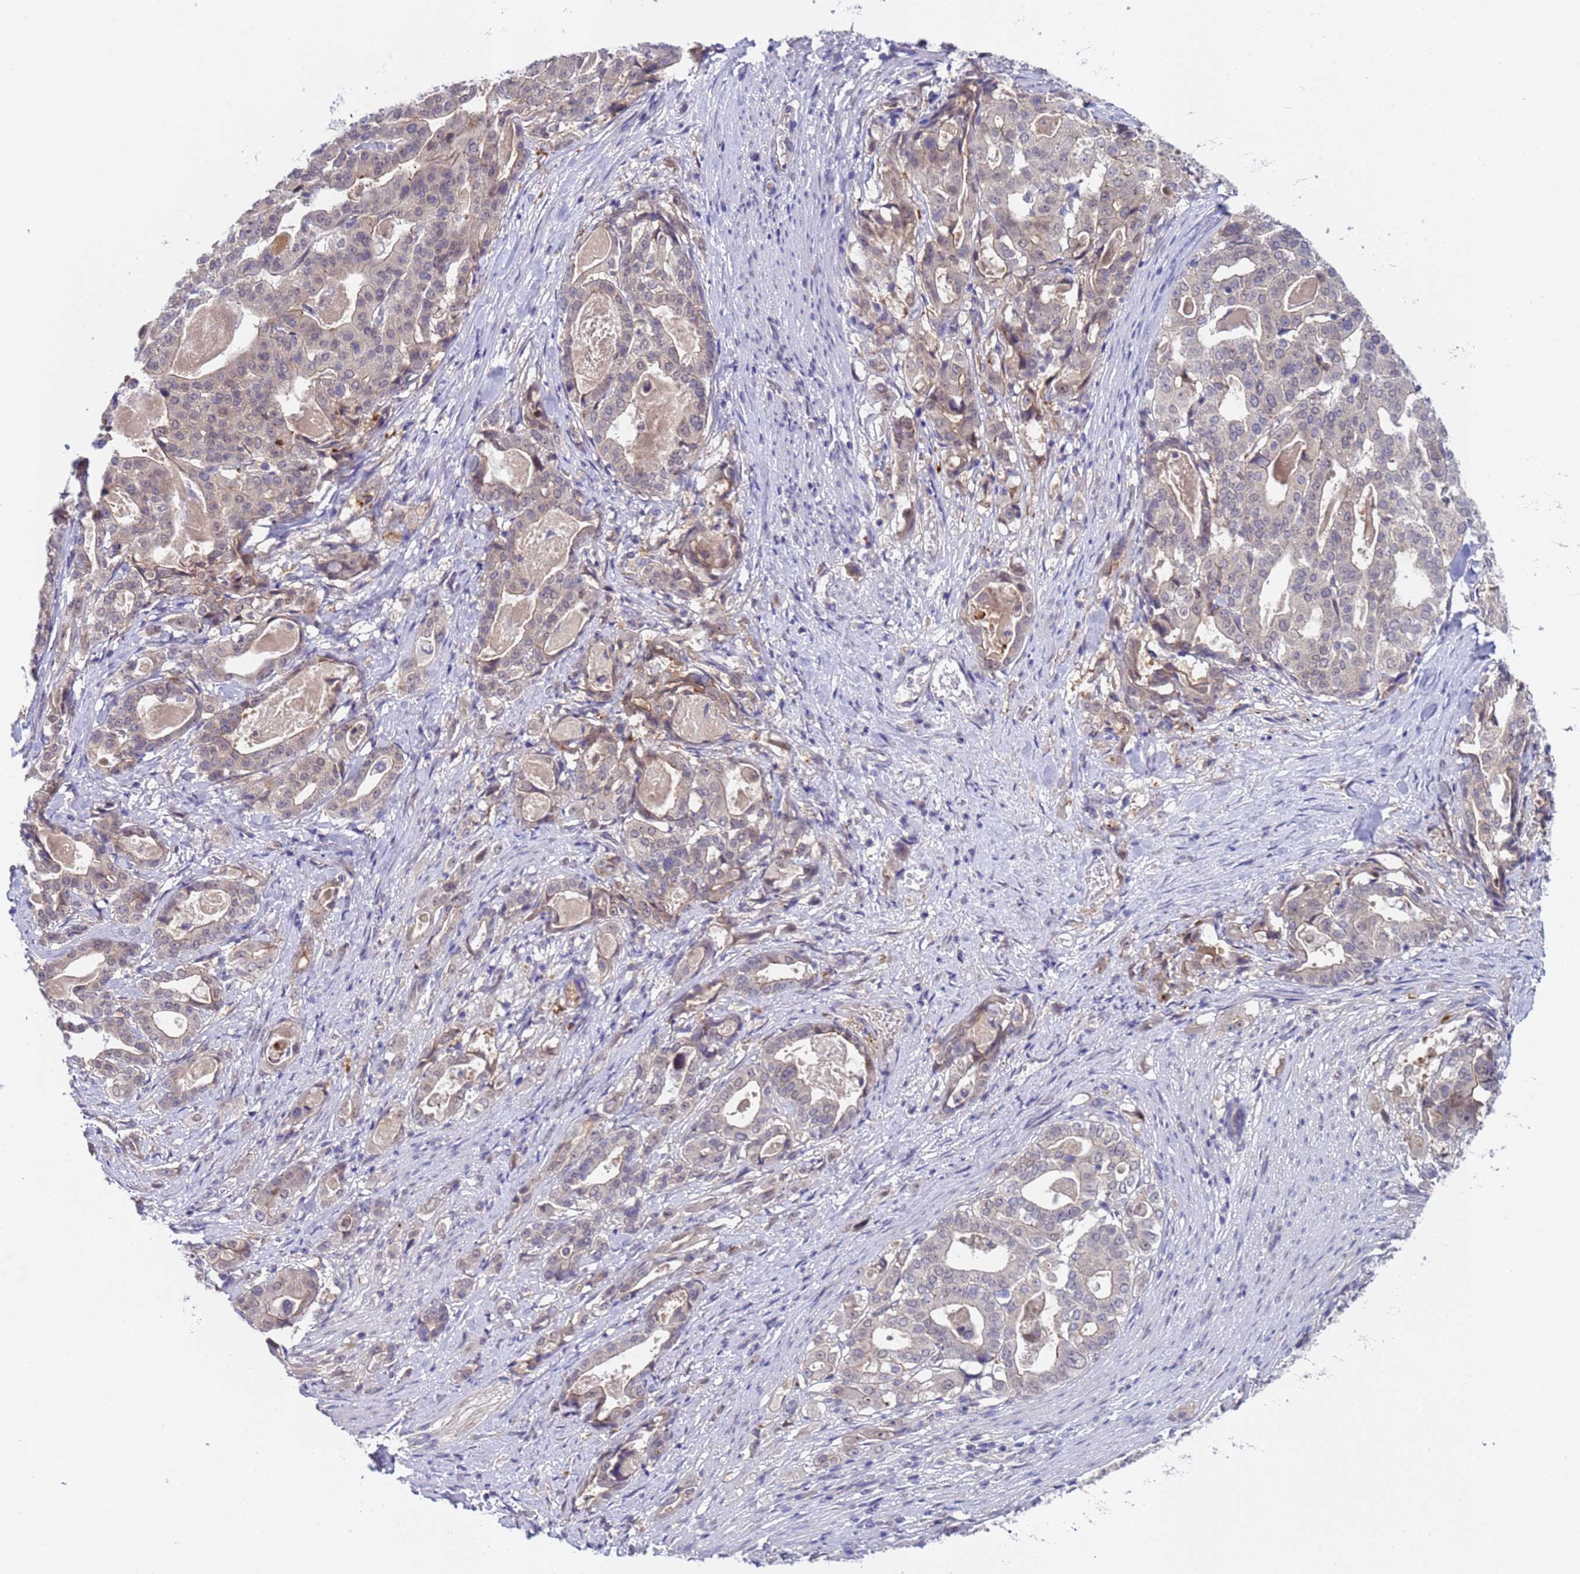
{"staining": {"intensity": "weak", "quantity": "<25%", "location": "cytoplasmic/membranous"}, "tissue": "stomach cancer", "cell_type": "Tumor cells", "image_type": "cancer", "snomed": [{"axis": "morphology", "description": "Adenocarcinoma, NOS"}, {"axis": "topography", "description": "Stomach"}], "caption": "DAB immunohistochemical staining of human stomach cancer exhibits no significant positivity in tumor cells.", "gene": "TRMT10A", "patient": {"sex": "male", "age": 48}}